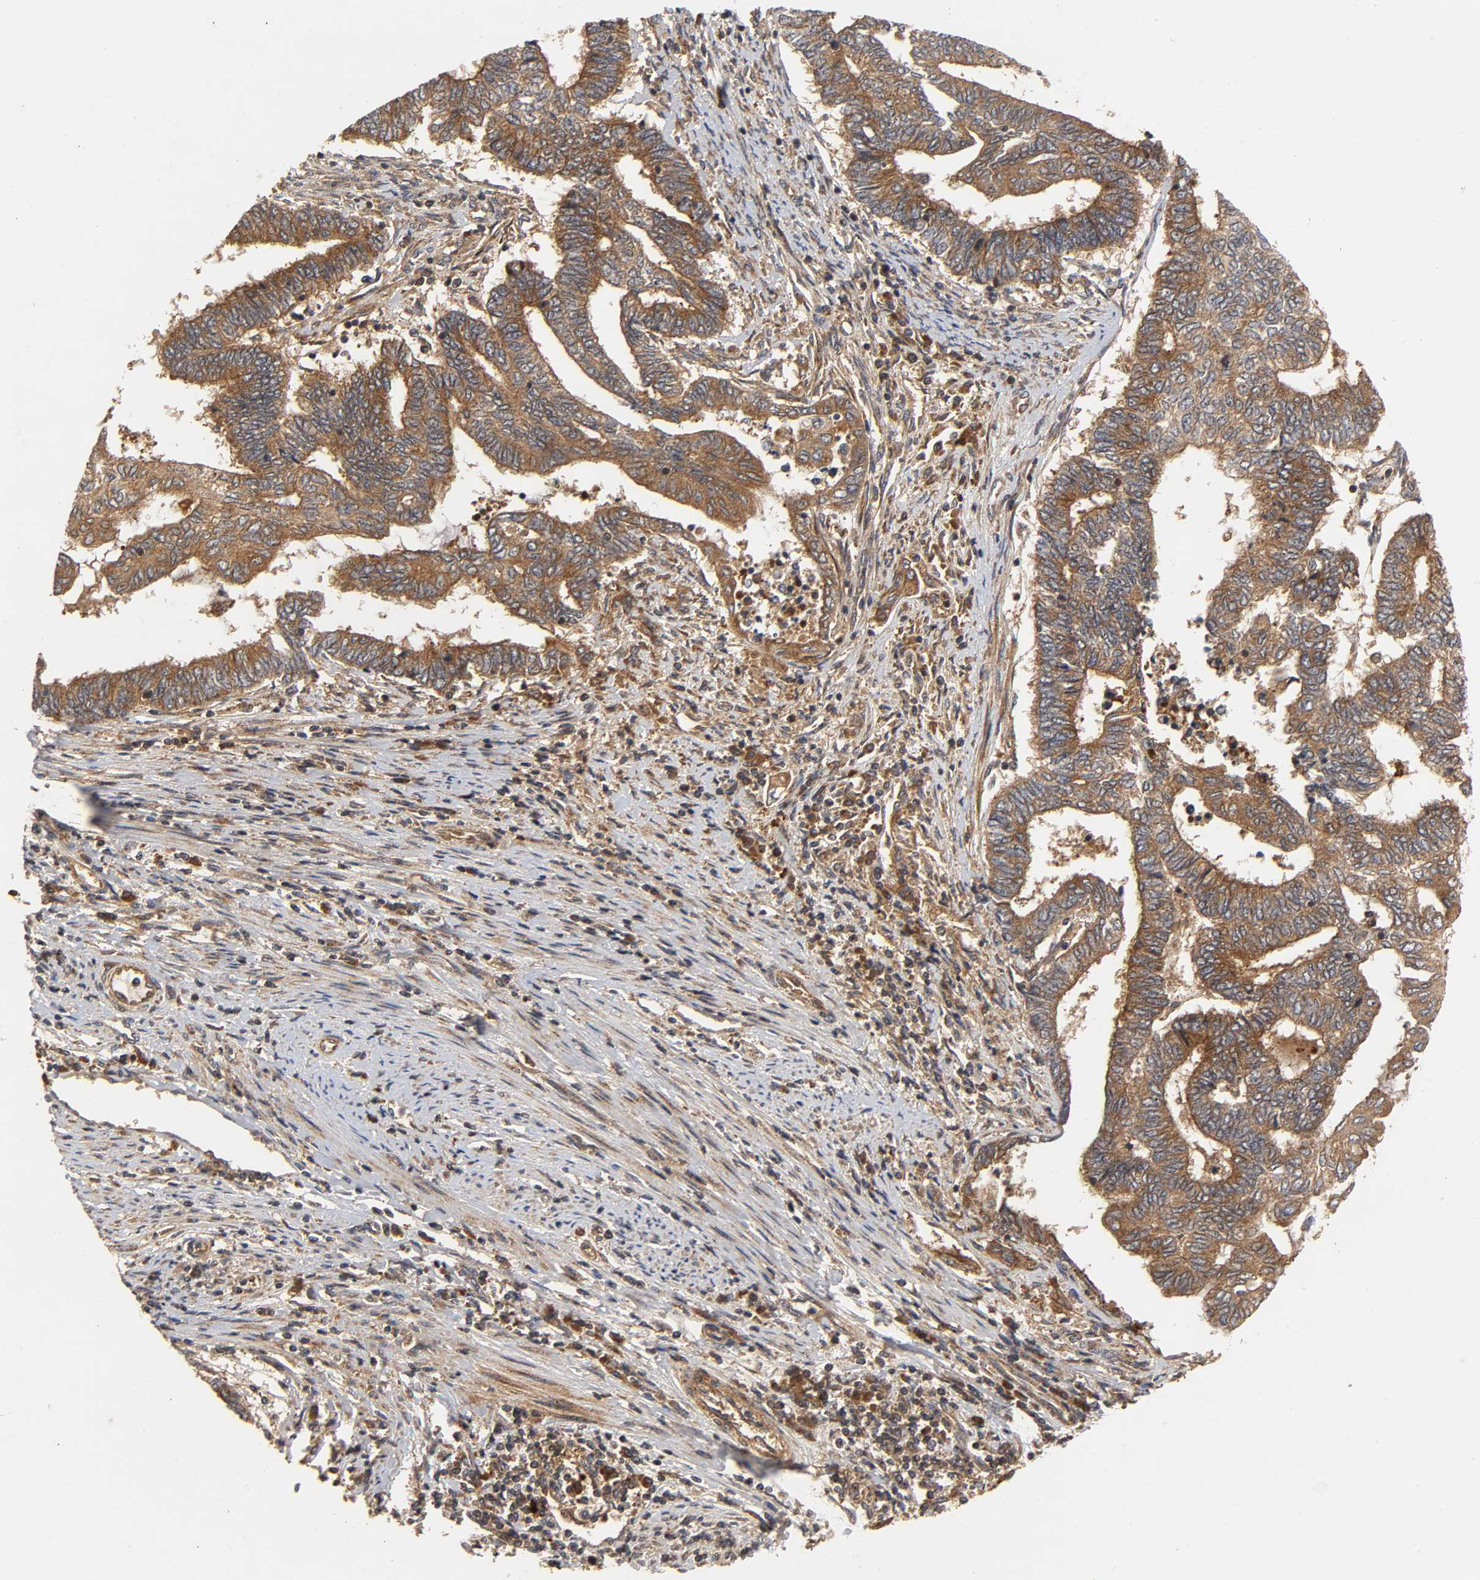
{"staining": {"intensity": "strong", "quantity": ">75%", "location": "cytoplasmic/membranous"}, "tissue": "endometrial cancer", "cell_type": "Tumor cells", "image_type": "cancer", "snomed": [{"axis": "morphology", "description": "Adenocarcinoma, NOS"}, {"axis": "topography", "description": "Uterus"}, {"axis": "topography", "description": "Endometrium"}], "caption": "Endometrial cancer (adenocarcinoma) stained with a protein marker exhibits strong staining in tumor cells.", "gene": "IKBKB", "patient": {"sex": "female", "age": 70}}